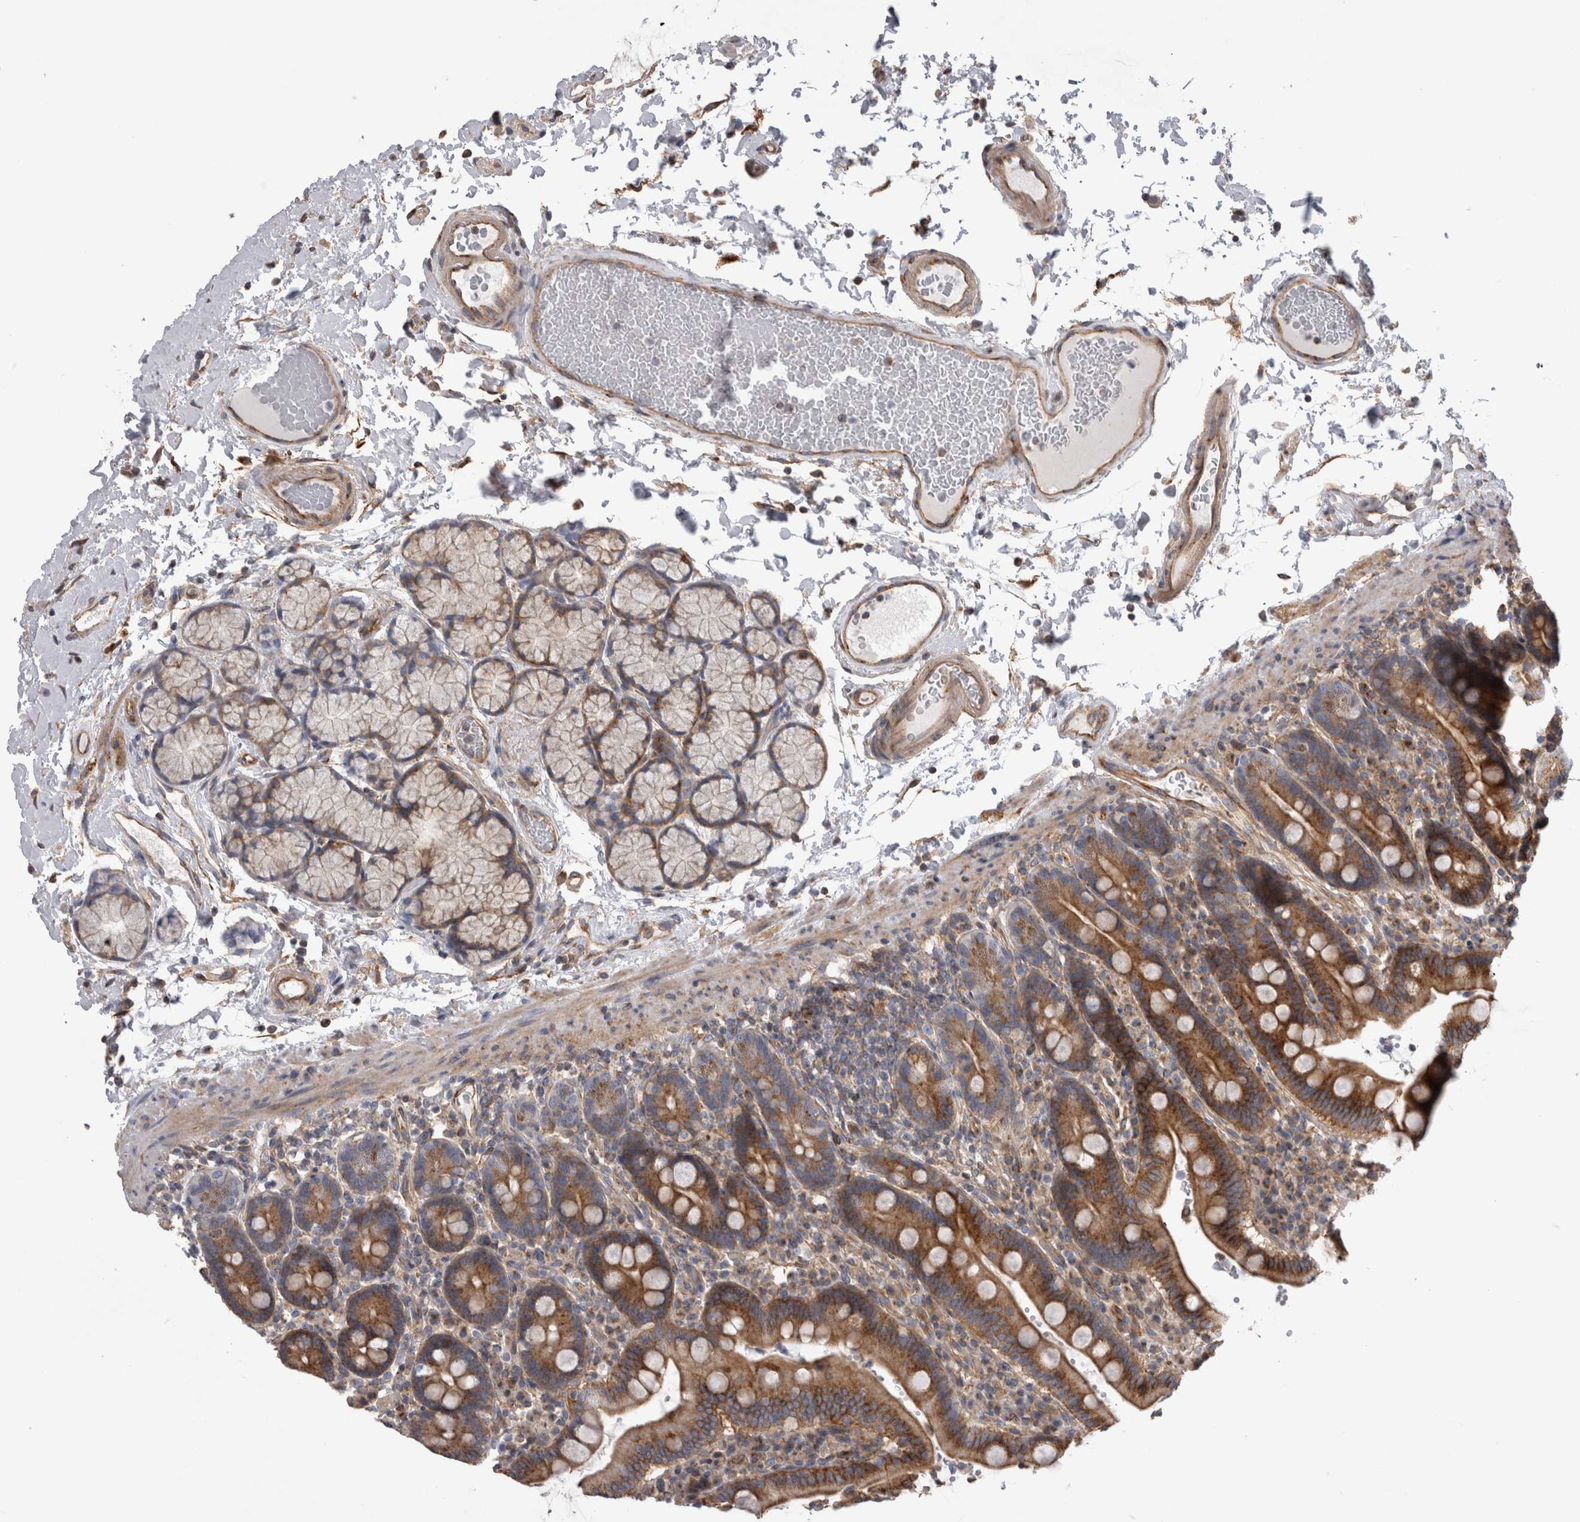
{"staining": {"intensity": "strong", "quantity": ">75%", "location": "cytoplasmic/membranous"}, "tissue": "duodenum", "cell_type": "Glandular cells", "image_type": "normal", "snomed": [{"axis": "morphology", "description": "Normal tissue, NOS"}, {"axis": "topography", "description": "Small intestine, NOS"}], "caption": "A high amount of strong cytoplasmic/membranous expression is appreciated in about >75% of glandular cells in unremarkable duodenum.", "gene": "ATXN3L", "patient": {"sex": "female", "age": 71}}